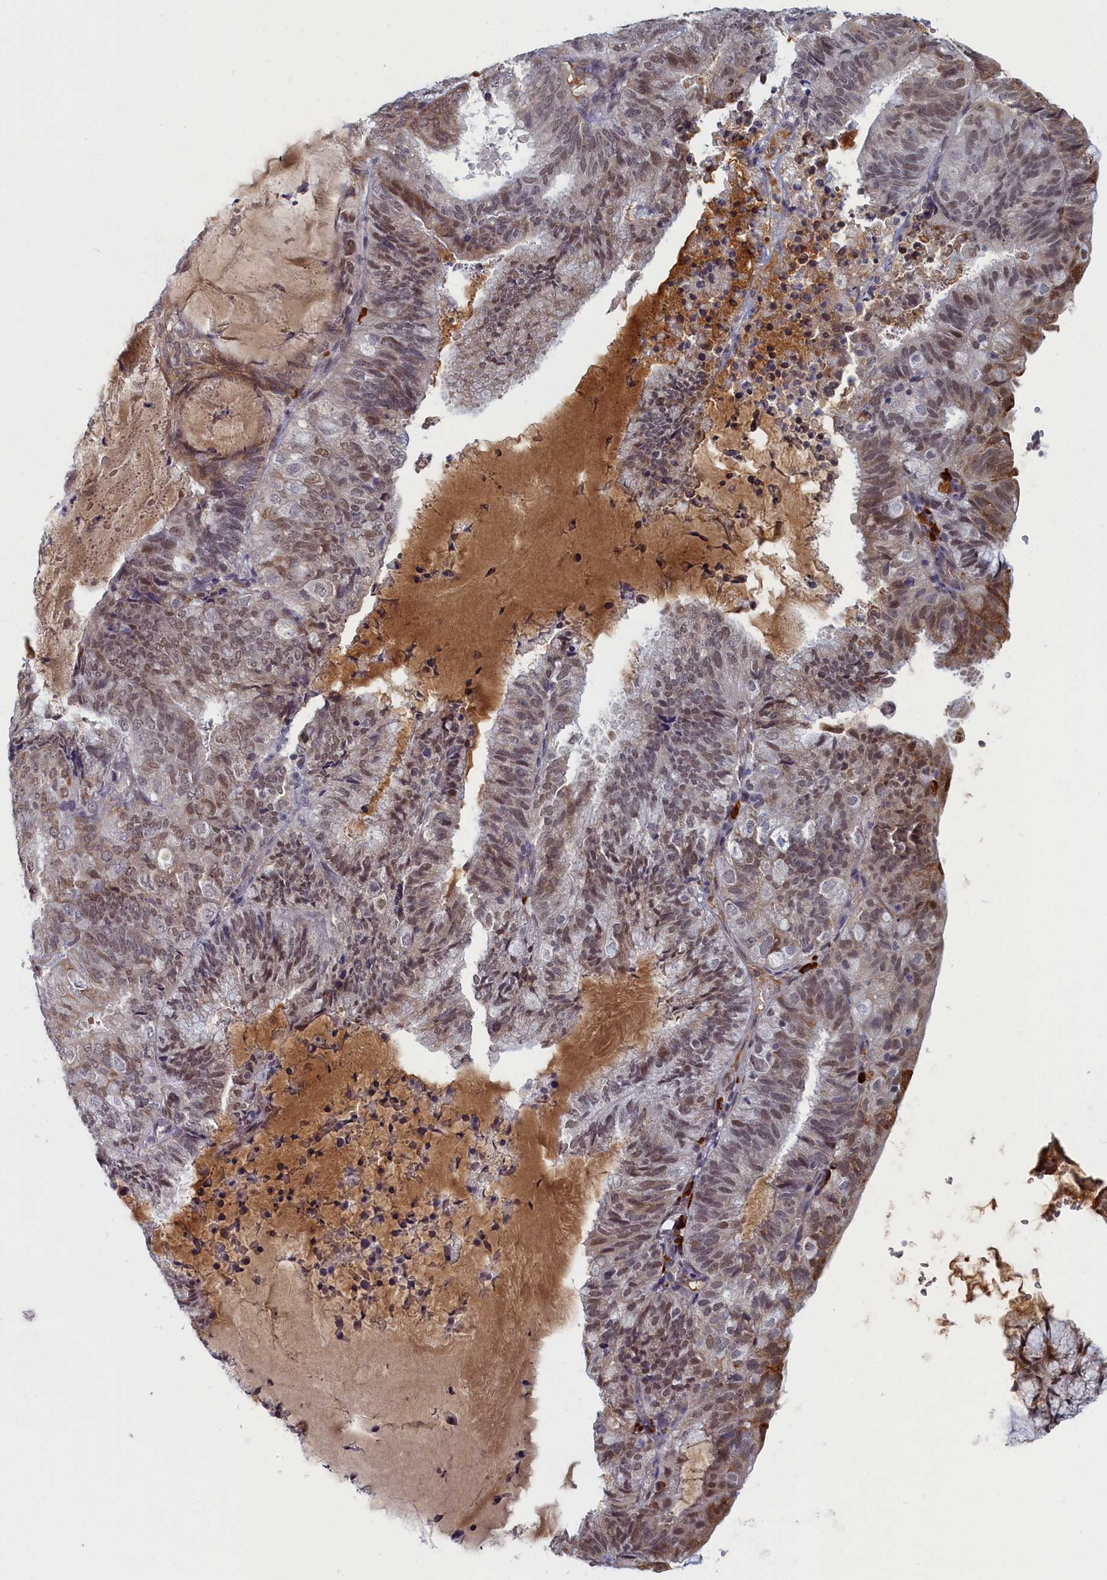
{"staining": {"intensity": "moderate", "quantity": "<25%", "location": "cytoplasmic/membranous,nuclear"}, "tissue": "endometrial cancer", "cell_type": "Tumor cells", "image_type": "cancer", "snomed": [{"axis": "morphology", "description": "Adenocarcinoma, NOS"}, {"axis": "topography", "description": "Endometrium"}], "caption": "Endometrial adenocarcinoma stained for a protein exhibits moderate cytoplasmic/membranous and nuclear positivity in tumor cells.", "gene": "DNAJC17", "patient": {"sex": "female", "age": 81}}